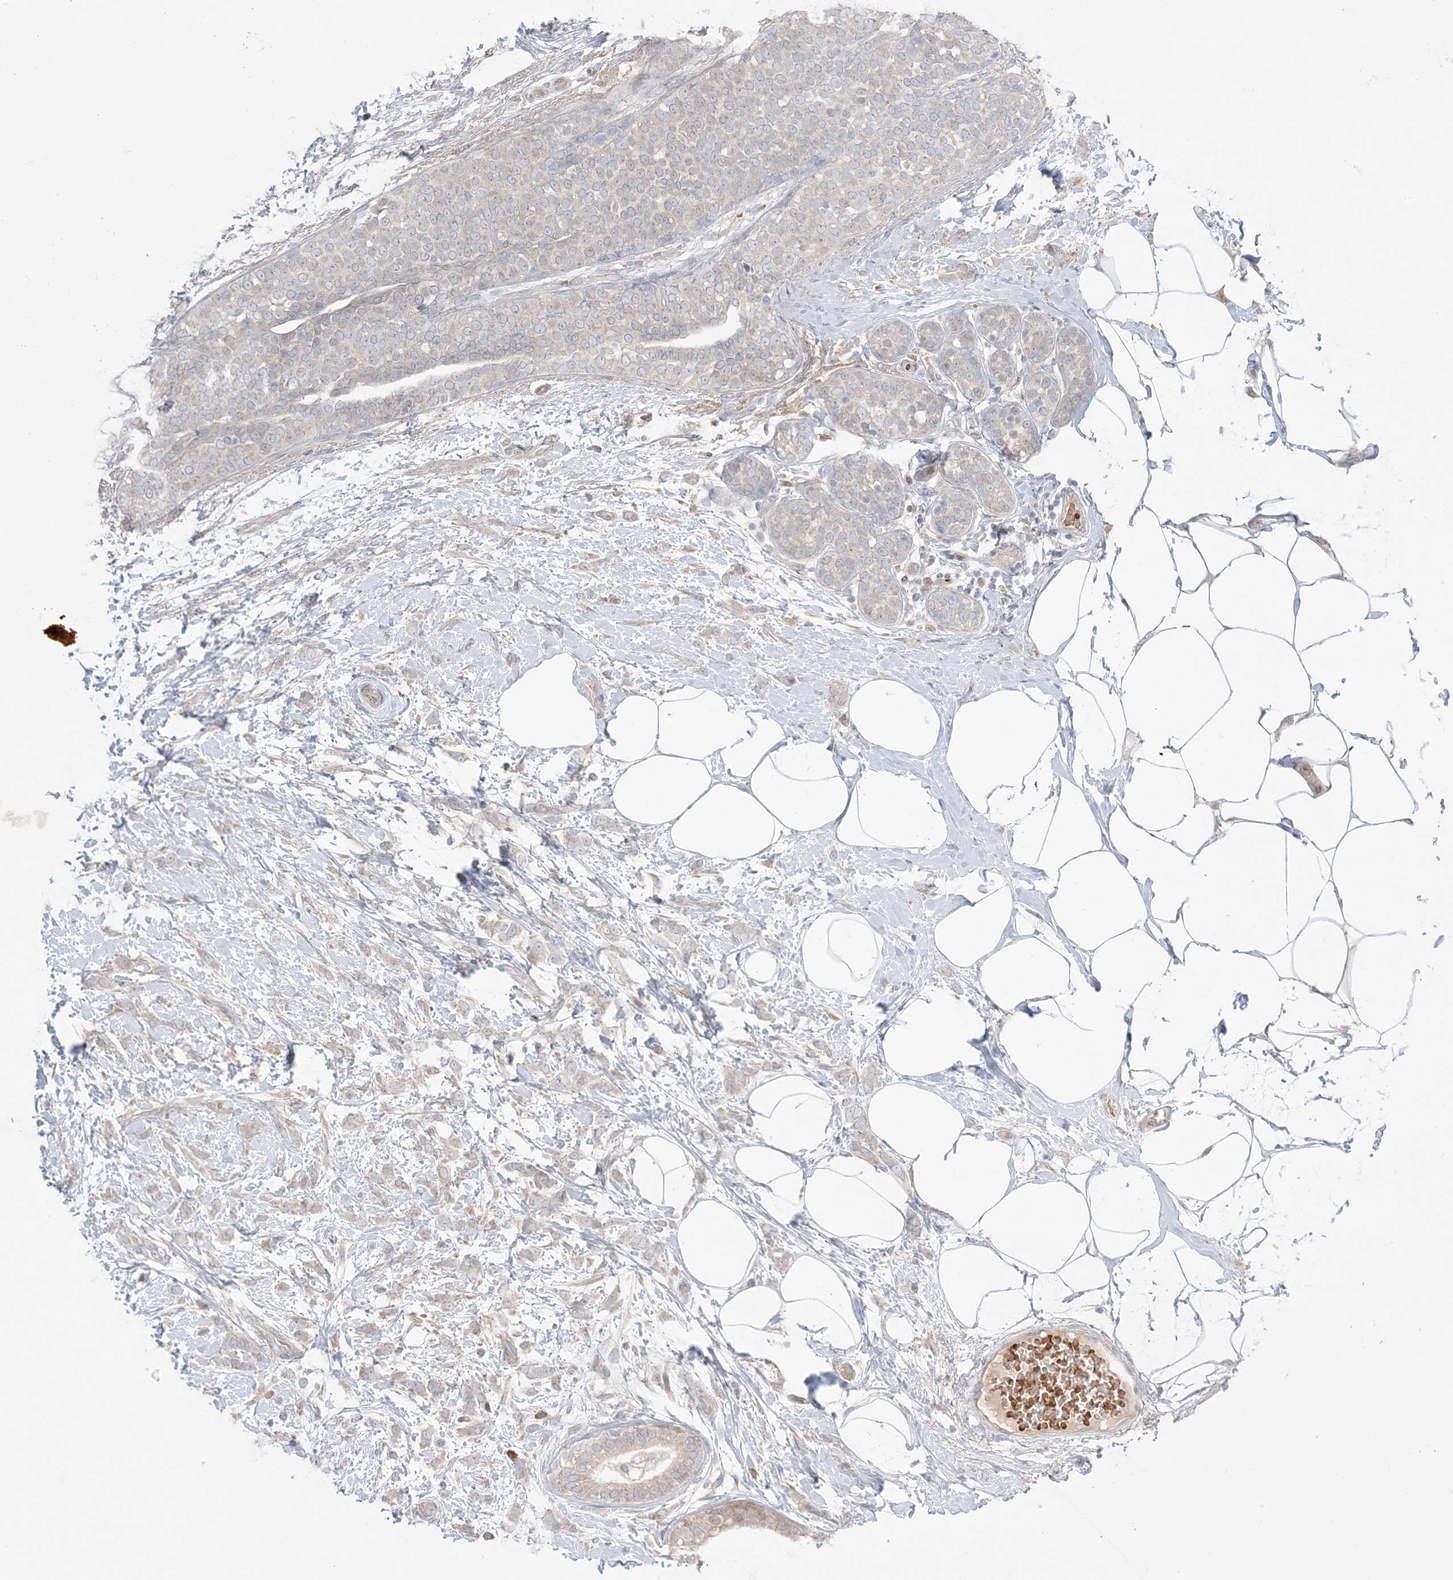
{"staining": {"intensity": "weak", "quantity": "<25%", "location": "cytoplasmic/membranous"}, "tissue": "breast cancer", "cell_type": "Tumor cells", "image_type": "cancer", "snomed": [{"axis": "morphology", "description": "Lobular carcinoma, in situ"}, {"axis": "morphology", "description": "Lobular carcinoma"}, {"axis": "topography", "description": "Breast"}], "caption": "Immunohistochemical staining of human lobular carcinoma (breast) reveals no significant expression in tumor cells.", "gene": "MMGT1", "patient": {"sex": "female", "age": 41}}